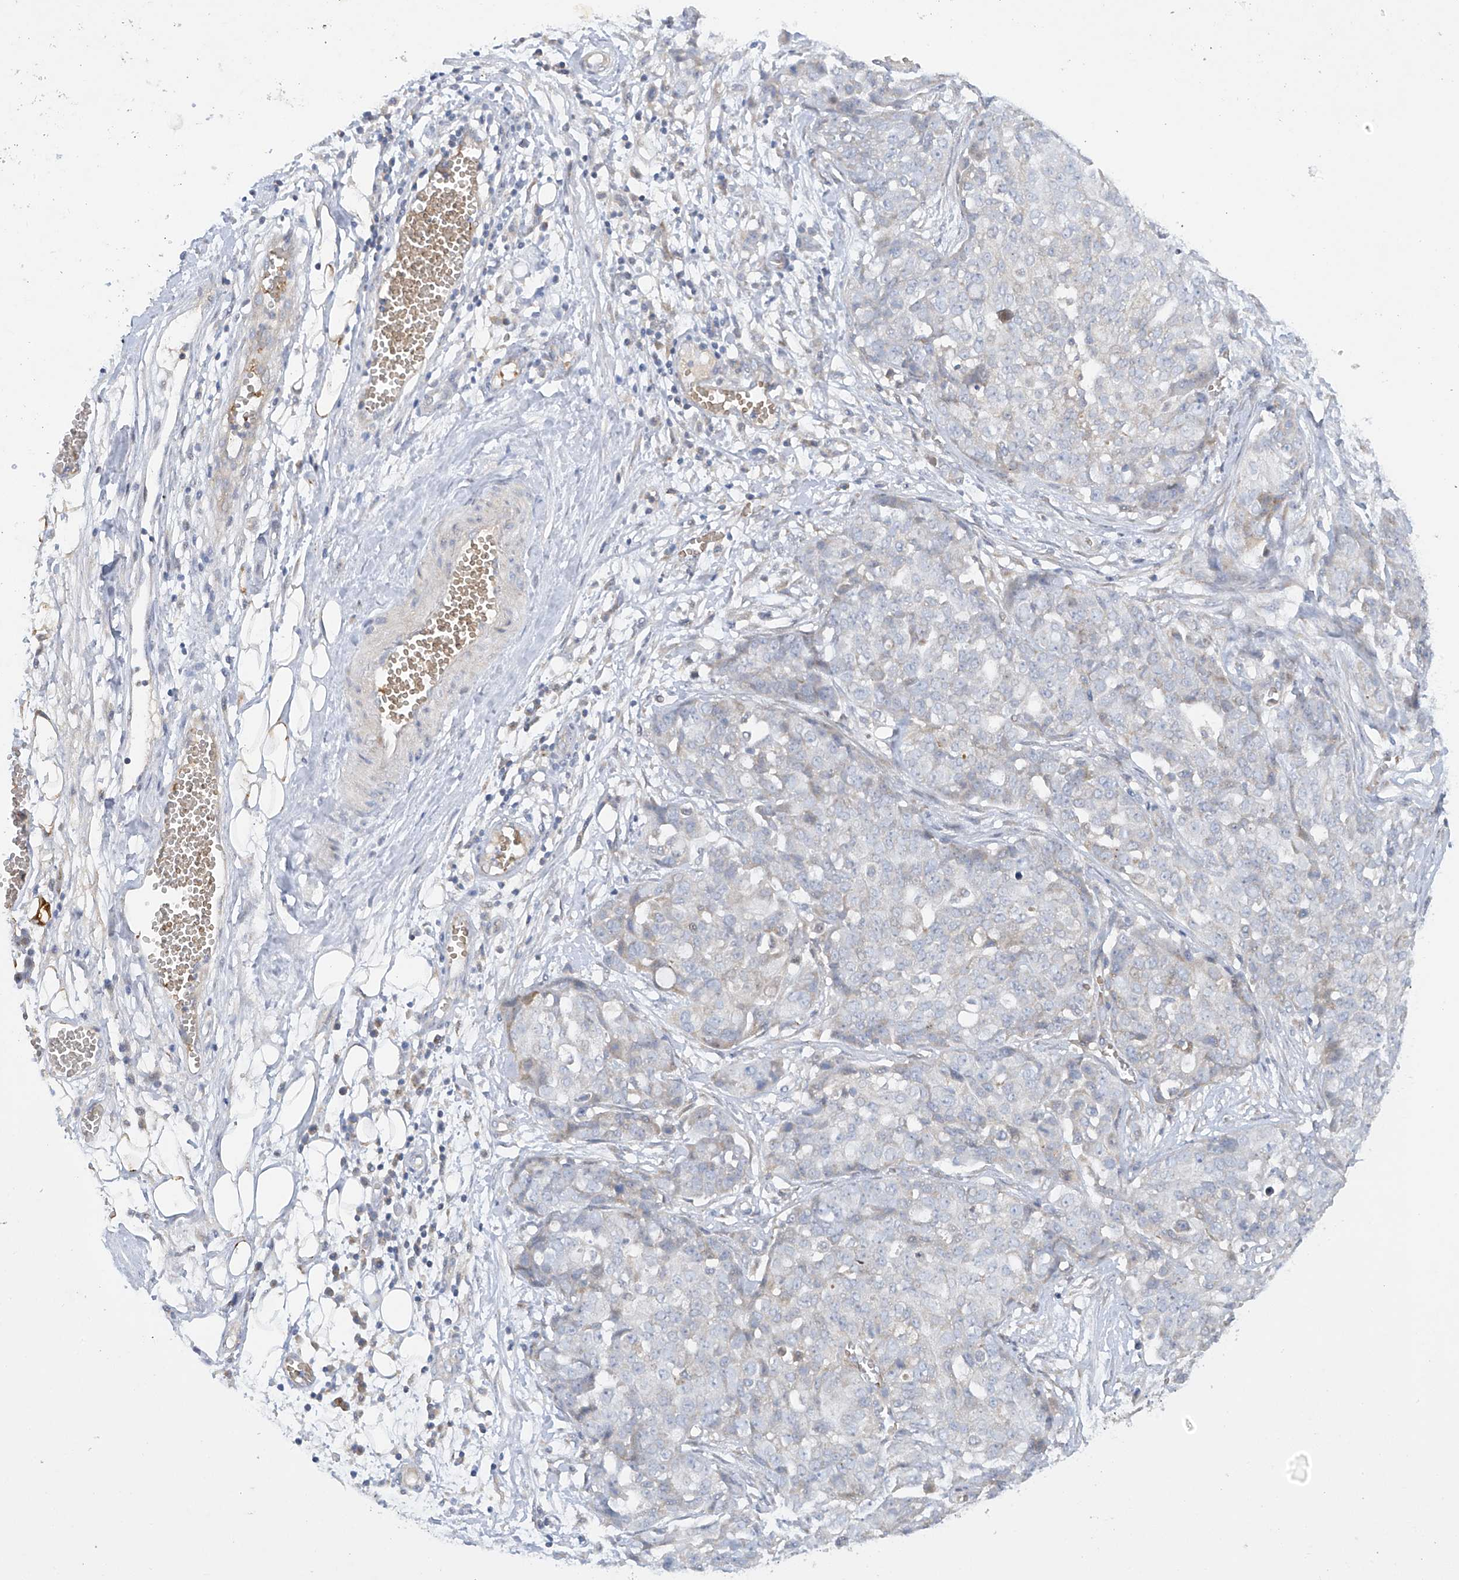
{"staining": {"intensity": "negative", "quantity": "none", "location": "none"}, "tissue": "ovarian cancer", "cell_type": "Tumor cells", "image_type": "cancer", "snomed": [{"axis": "morphology", "description": "Cystadenocarcinoma, serous, NOS"}, {"axis": "topography", "description": "Soft tissue"}, {"axis": "topography", "description": "Ovary"}], "caption": "Immunohistochemistry photomicrograph of human ovarian serous cystadenocarcinoma stained for a protein (brown), which displays no expression in tumor cells. Brightfield microscopy of IHC stained with DAB (brown) and hematoxylin (blue), captured at high magnification.", "gene": "METTL18", "patient": {"sex": "female", "age": 57}}